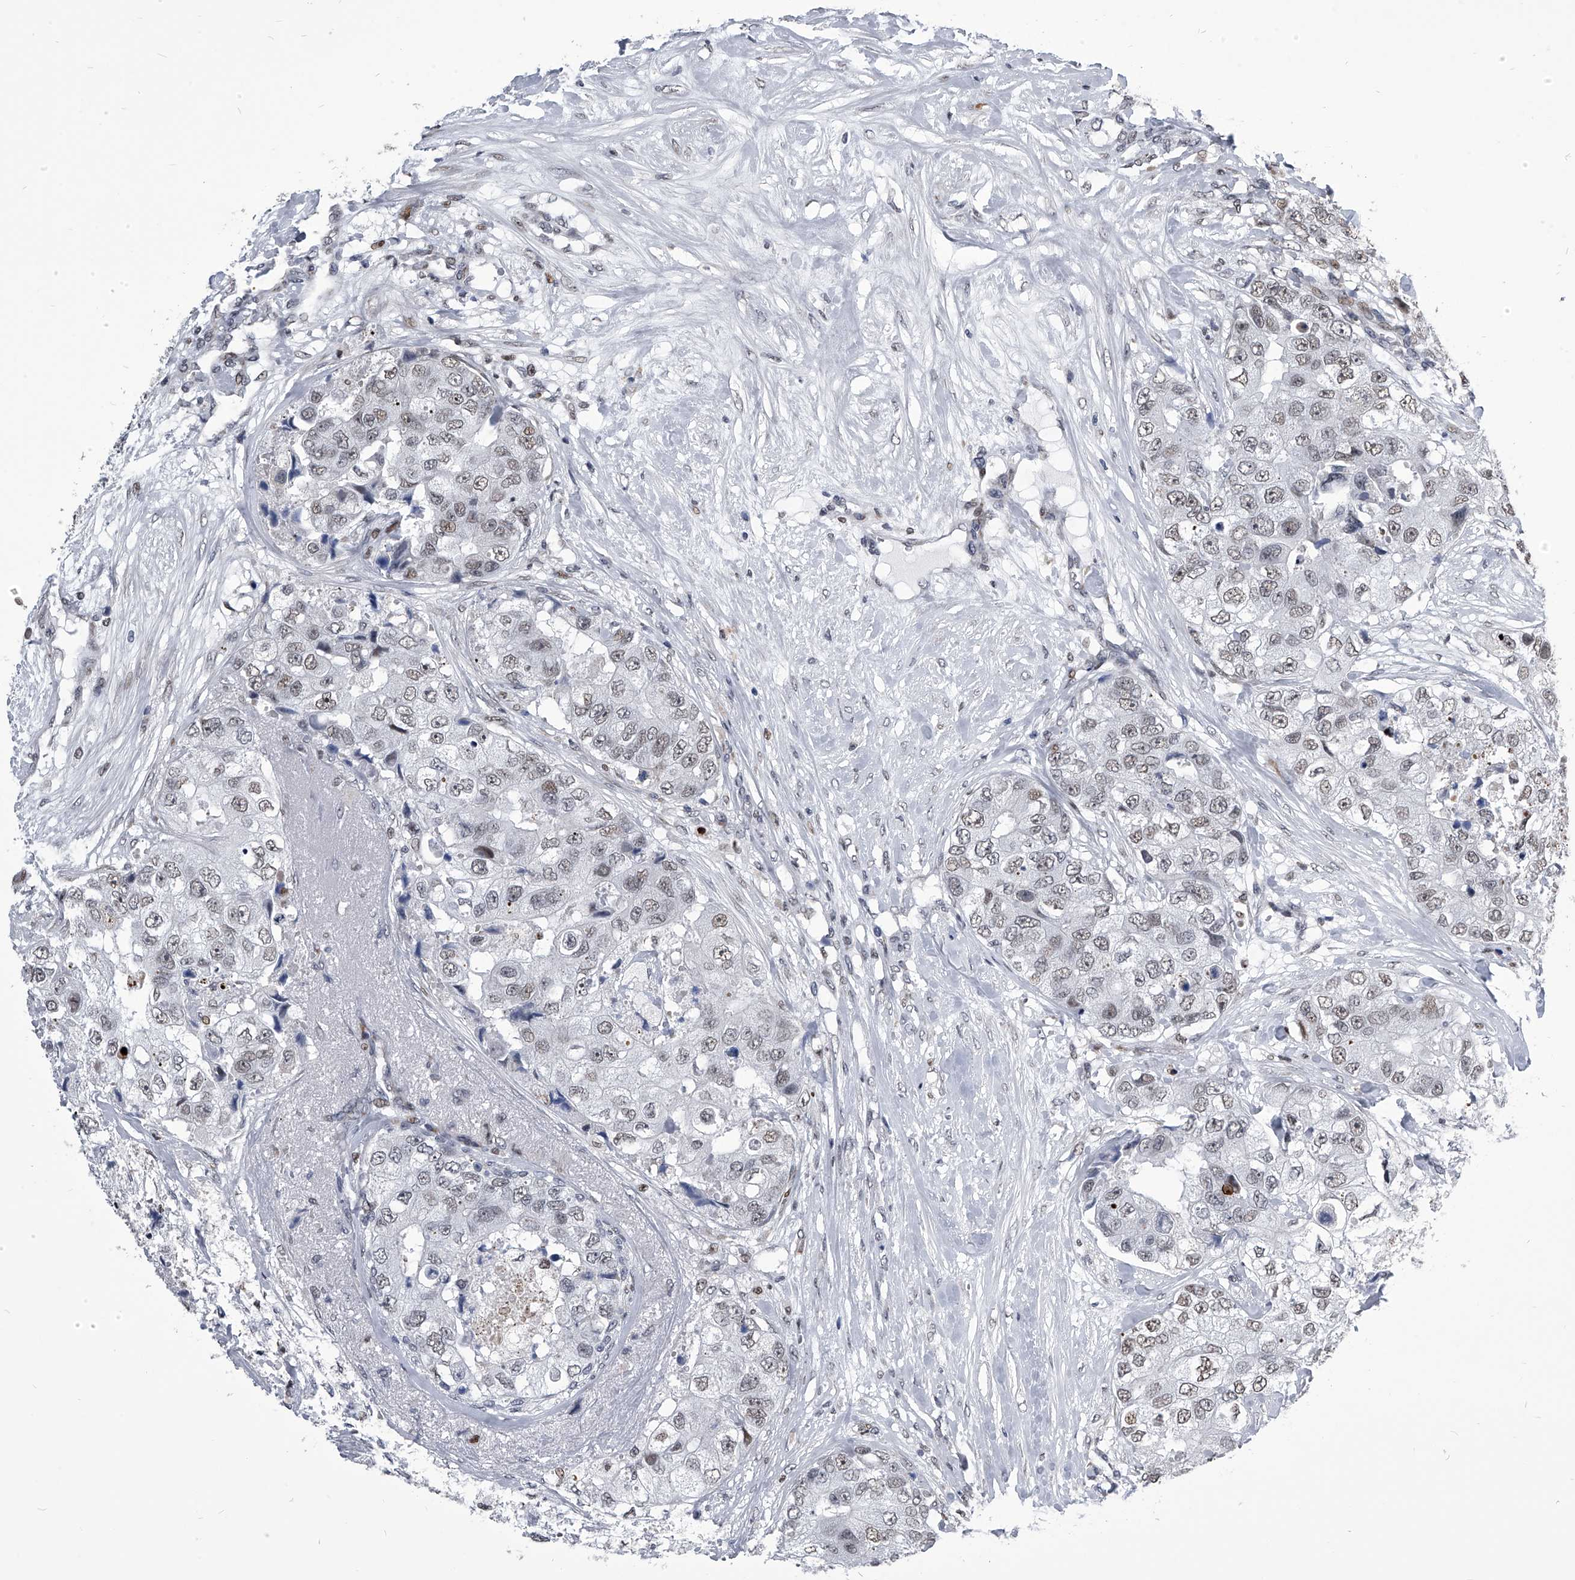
{"staining": {"intensity": "weak", "quantity": "25%-75%", "location": "nuclear"}, "tissue": "breast cancer", "cell_type": "Tumor cells", "image_type": "cancer", "snomed": [{"axis": "morphology", "description": "Duct carcinoma"}, {"axis": "topography", "description": "Breast"}], "caption": "Brown immunohistochemical staining in breast cancer exhibits weak nuclear expression in about 25%-75% of tumor cells. (IHC, brightfield microscopy, high magnification).", "gene": "CMTR1", "patient": {"sex": "female", "age": 62}}